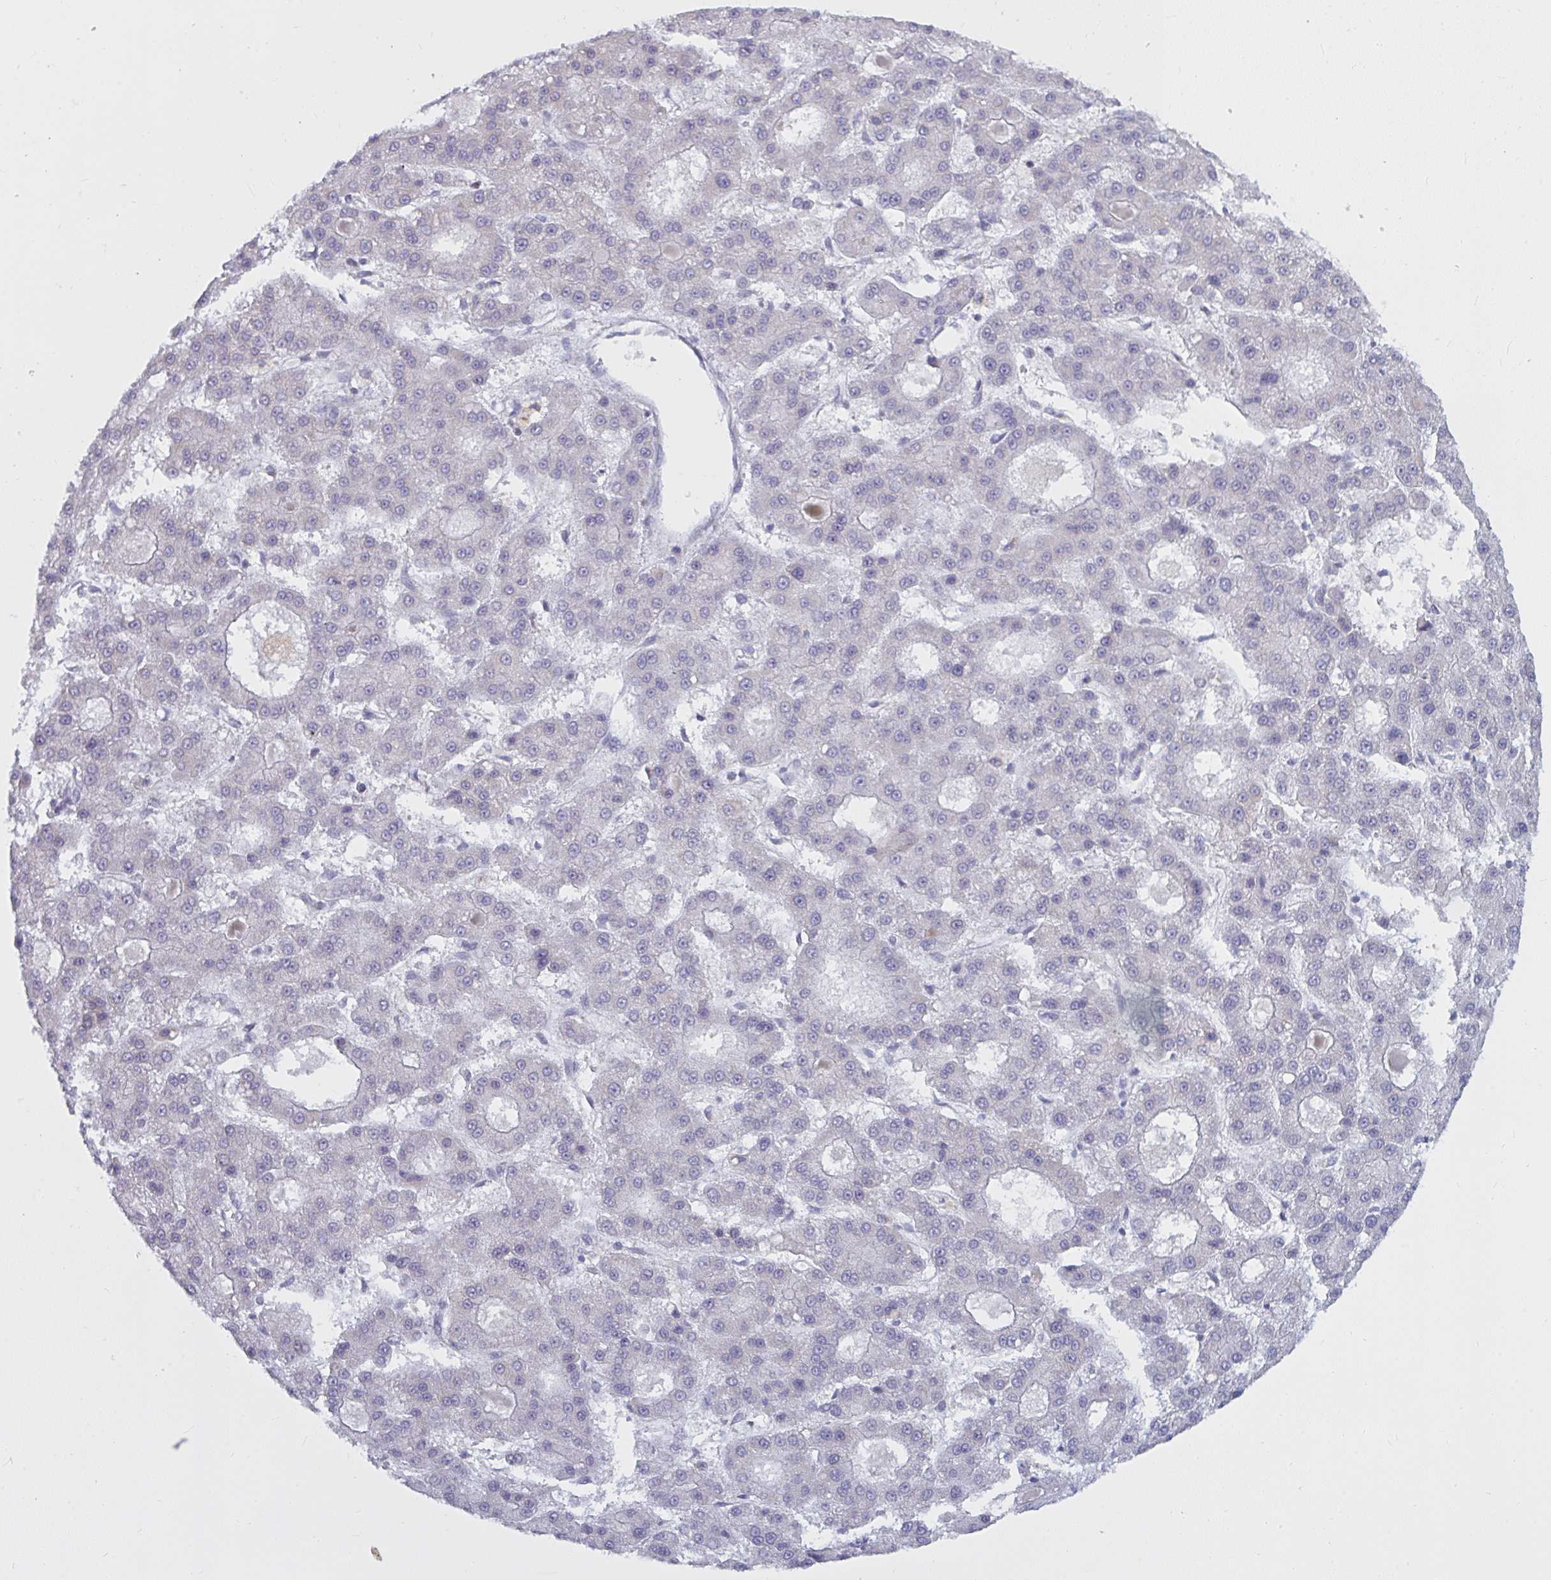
{"staining": {"intensity": "negative", "quantity": "none", "location": "none"}, "tissue": "liver cancer", "cell_type": "Tumor cells", "image_type": "cancer", "snomed": [{"axis": "morphology", "description": "Carcinoma, Hepatocellular, NOS"}, {"axis": "topography", "description": "Liver"}], "caption": "High magnification brightfield microscopy of liver cancer stained with DAB (3,3'-diaminobenzidine) (brown) and counterstained with hematoxylin (blue): tumor cells show no significant positivity.", "gene": "ATG9A", "patient": {"sex": "male", "age": 70}}